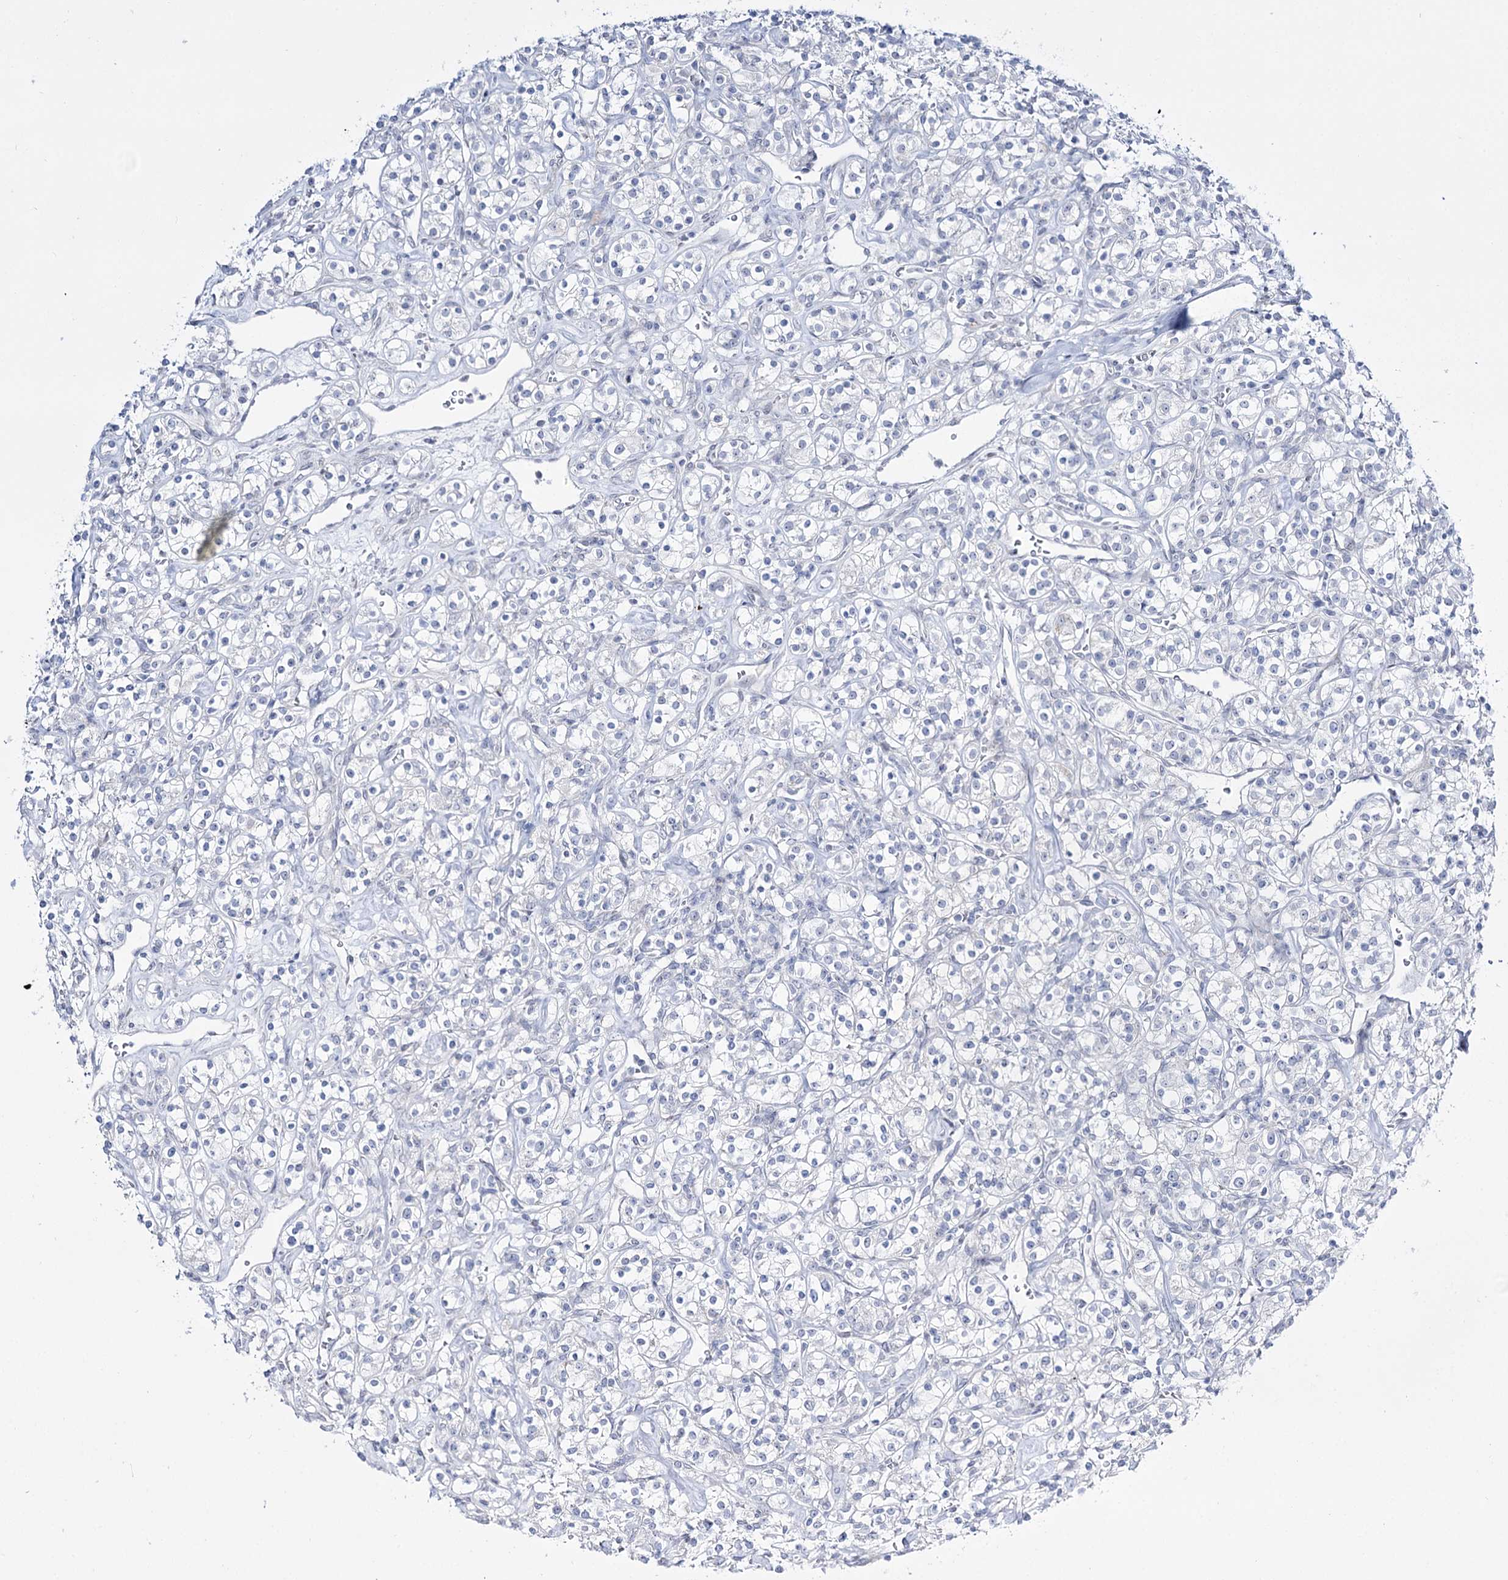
{"staining": {"intensity": "negative", "quantity": "none", "location": "none"}, "tissue": "renal cancer", "cell_type": "Tumor cells", "image_type": "cancer", "snomed": [{"axis": "morphology", "description": "Adenocarcinoma, NOS"}, {"axis": "topography", "description": "Kidney"}], "caption": "Immunohistochemical staining of human renal adenocarcinoma exhibits no significant expression in tumor cells.", "gene": "RBM15B", "patient": {"sex": "male", "age": 77}}